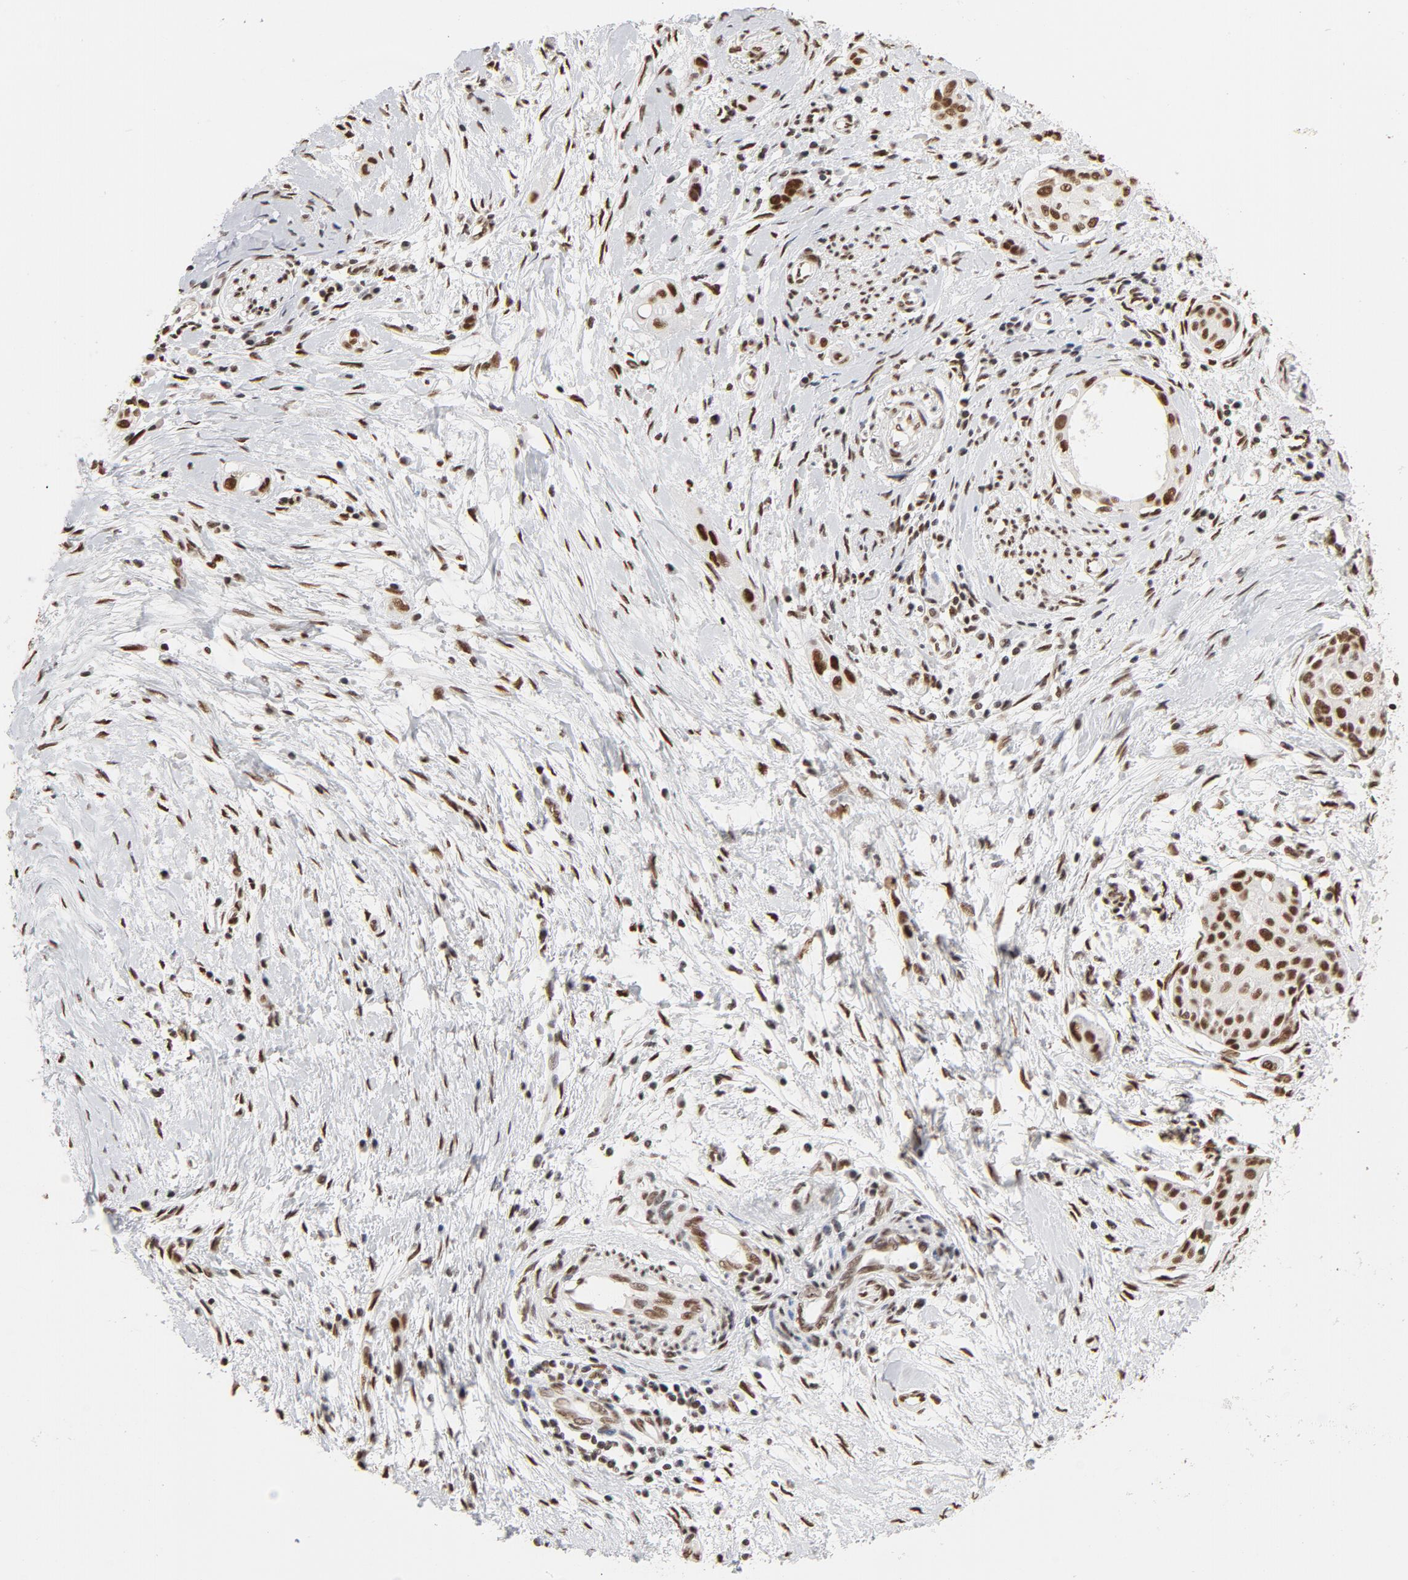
{"staining": {"intensity": "moderate", "quantity": ">75%", "location": "nuclear"}, "tissue": "pancreatic cancer", "cell_type": "Tumor cells", "image_type": "cancer", "snomed": [{"axis": "morphology", "description": "Adenocarcinoma, NOS"}, {"axis": "topography", "description": "Pancreas"}], "caption": "Pancreatic adenocarcinoma tissue reveals moderate nuclear expression in about >75% of tumor cells", "gene": "TP53BP1", "patient": {"sex": "female", "age": 60}}